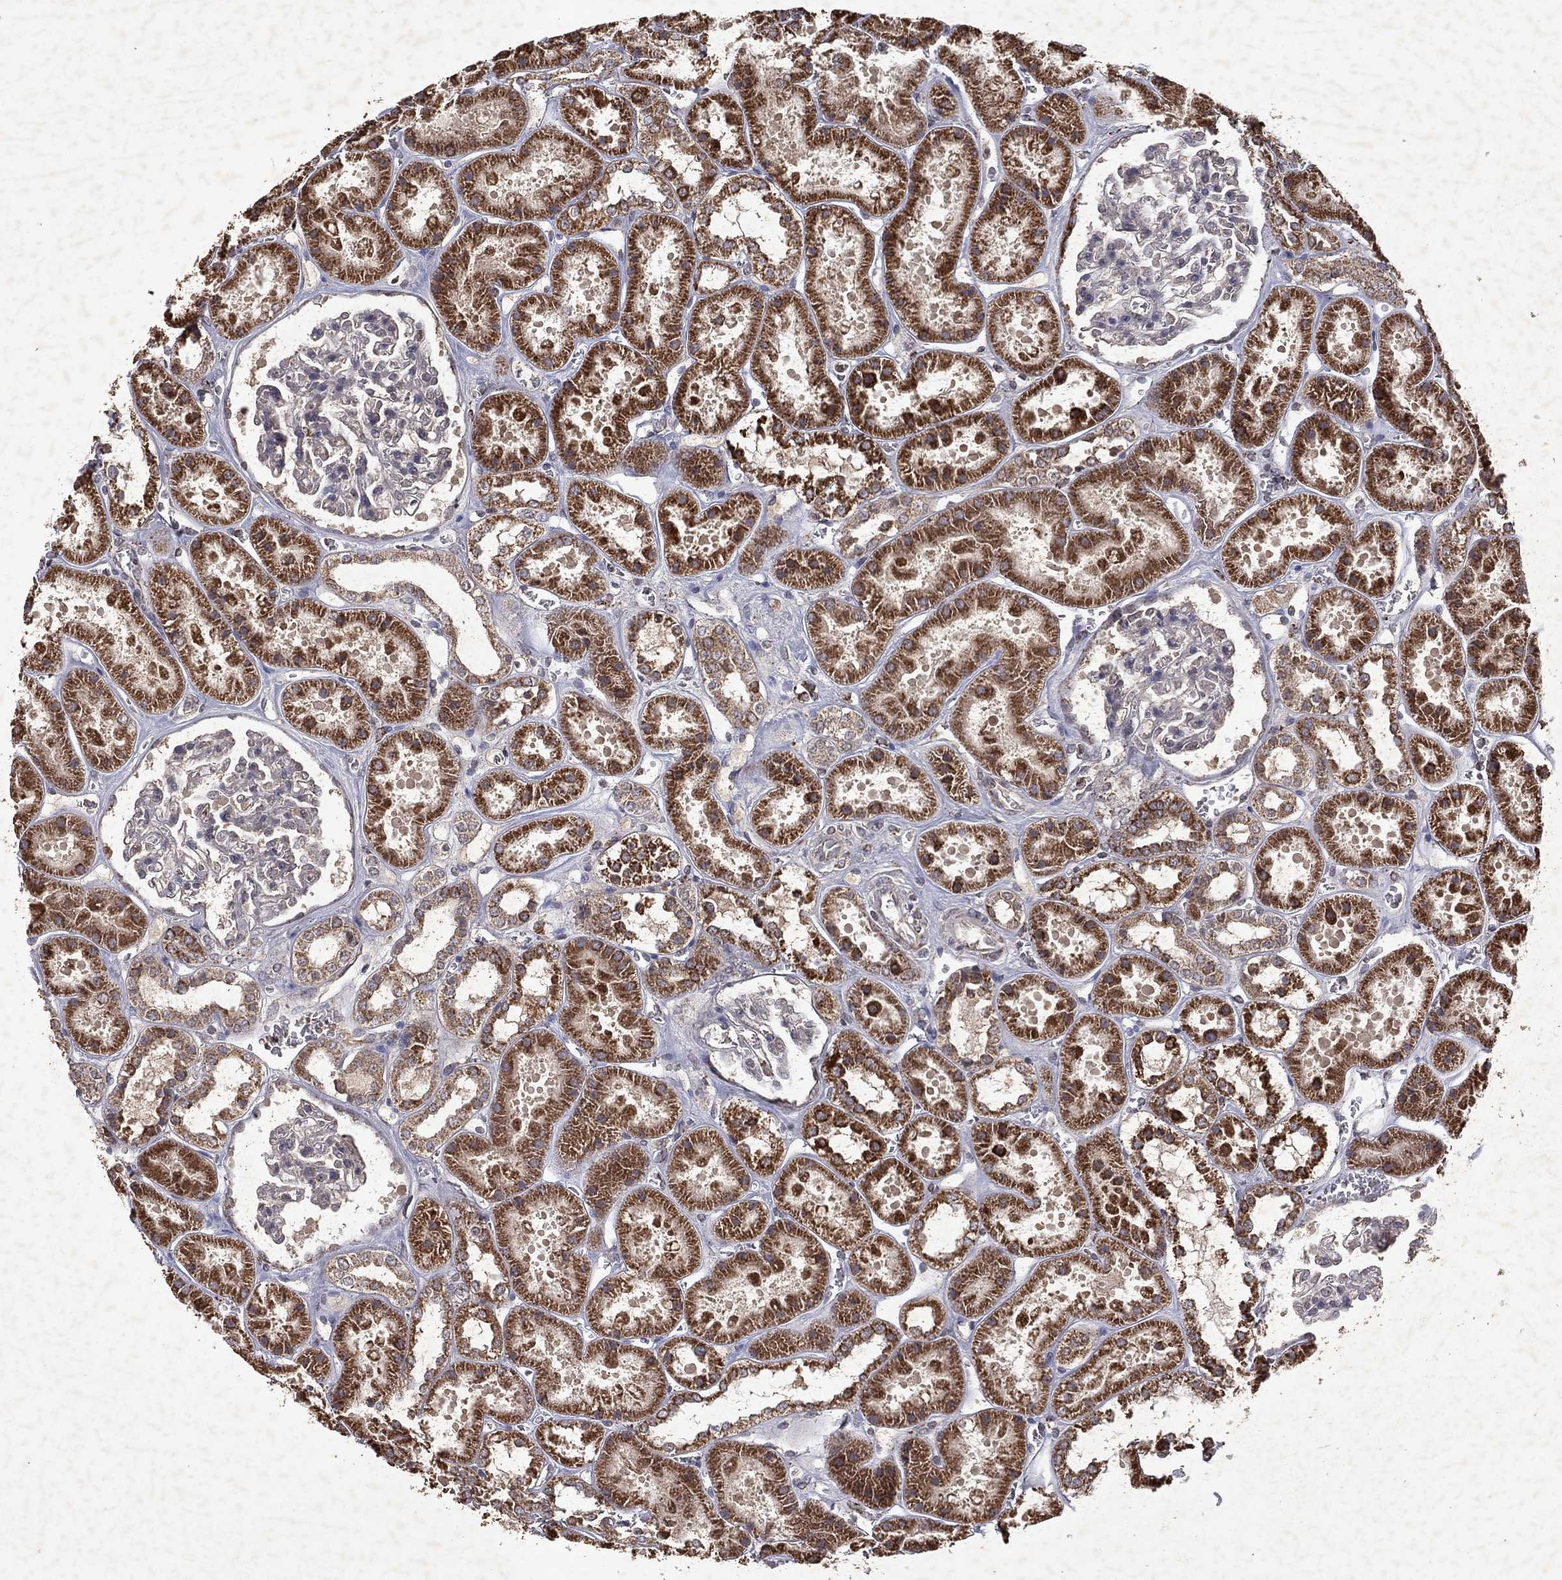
{"staining": {"intensity": "negative", "quantity": "none", "location": "none"}, "tissue": "kidney", "cell_type": "Cells in glomeruli", "image_type": "normal", "snomed": [{"axis": "morphology", "description": "Normal tissue, NOS"}, {"axis": "topography", "description": "Kidney"}], "caption": "A micrograph of kidney stained for a protein shows no brown staining in cells in glomeruli. The staining was performed using DAB to visualize the protein expression in brown, while the nuclei were stained in blue with hematoxylin (Magnification: 20x).", "gene": "PYROXD2", "patient": {"sex": "female", "age": 41}}